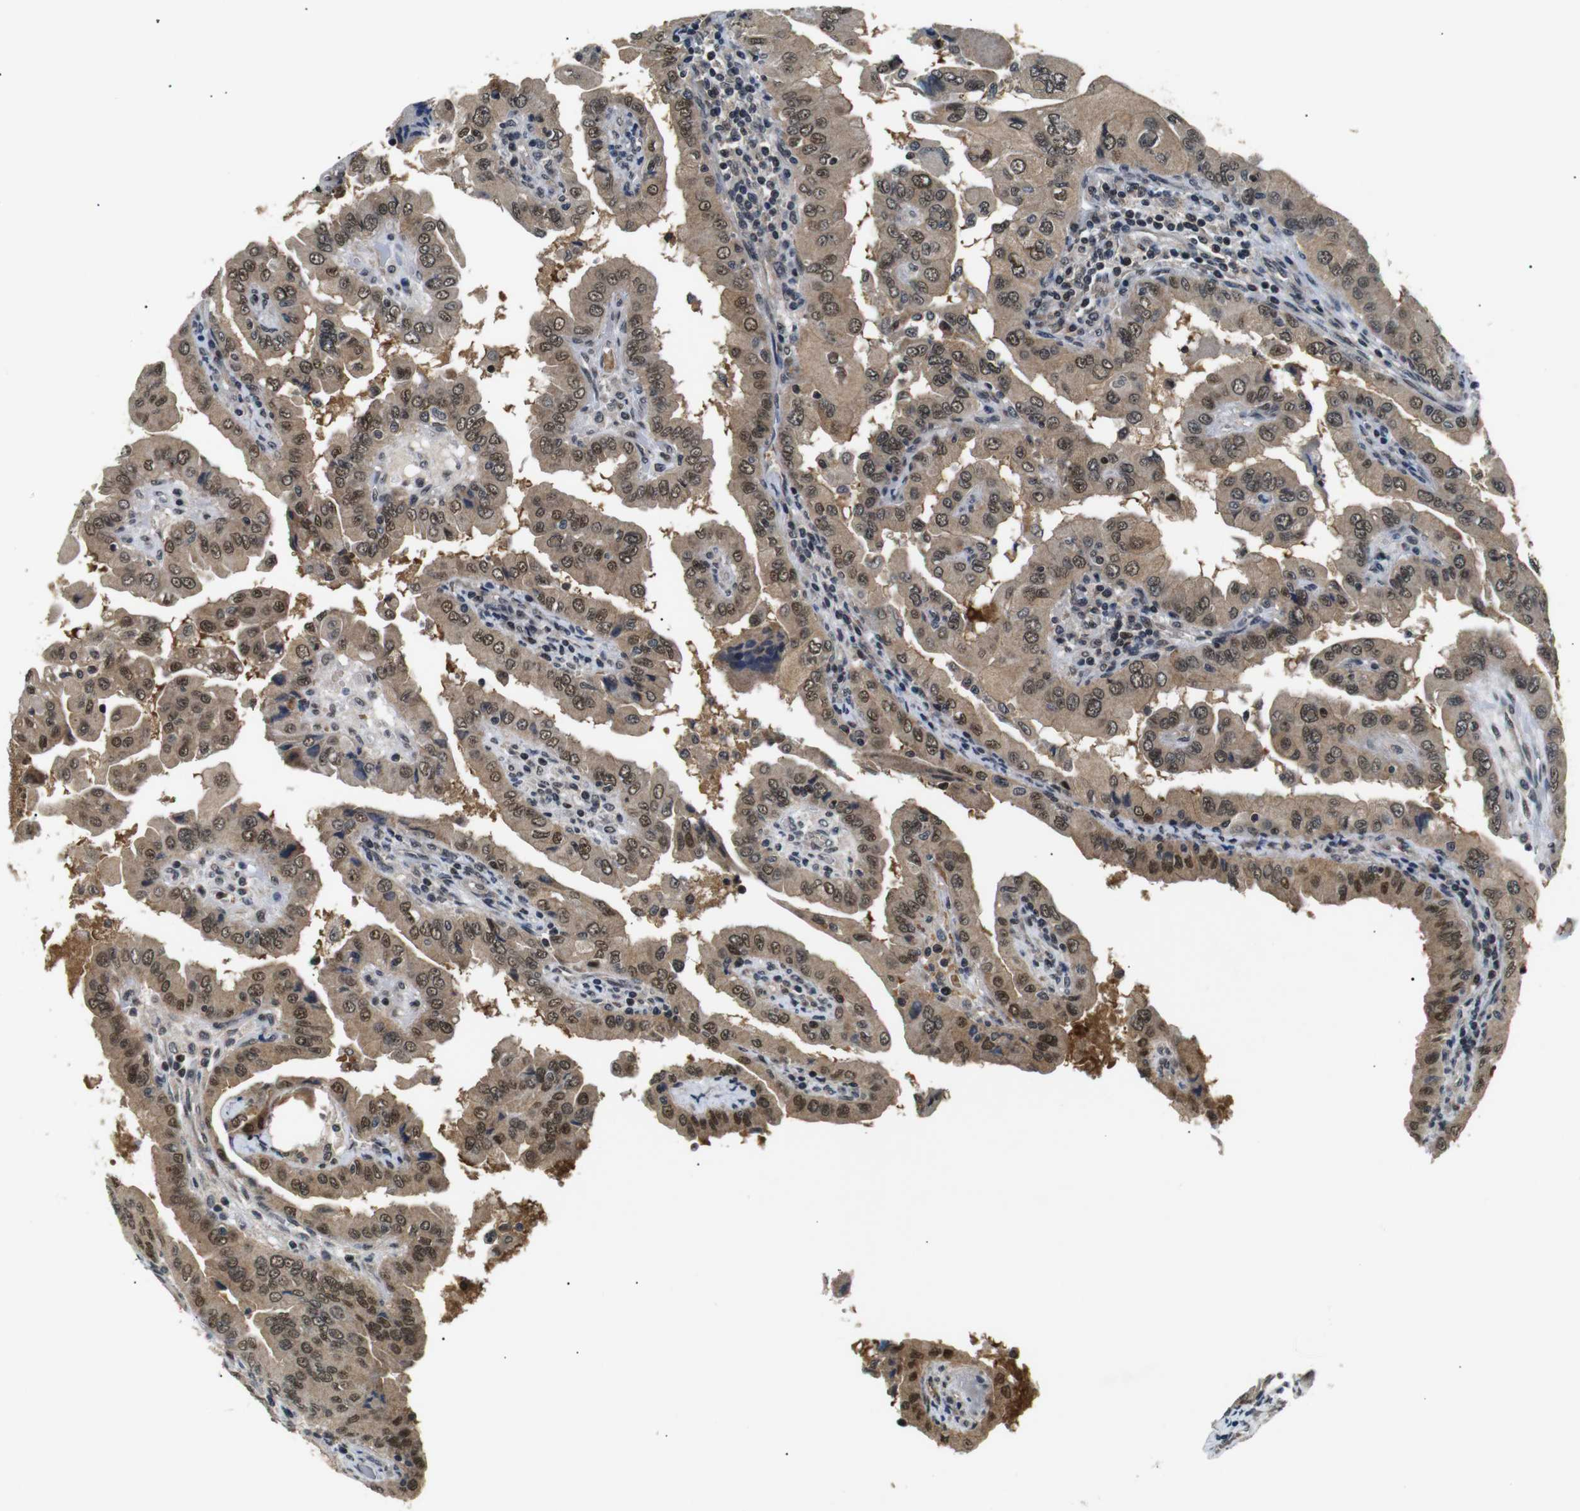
{"staining": {"intensity": "moderate", "quantity": ">75%", "location": "cytoplasmic/membranous,nuclear"}, "tissue": "thyroid cancer", "cell_type": "Tumor cells", "image_type": "cancer", "snomed": [{"axis": "morphology", "description": "Papillary adenocarcinoma, NOS"}, {"axis": "topography", "description": "Thyroid gland"}], "caption": "Human thyroid cancer stained with a brown dye exhibits moderate cytoplasmic/membranous and nuclear positive positivity in about >75% of tumor cells.", "gene": "SKP1", "patient": {"sex": "male", "age": 33}}